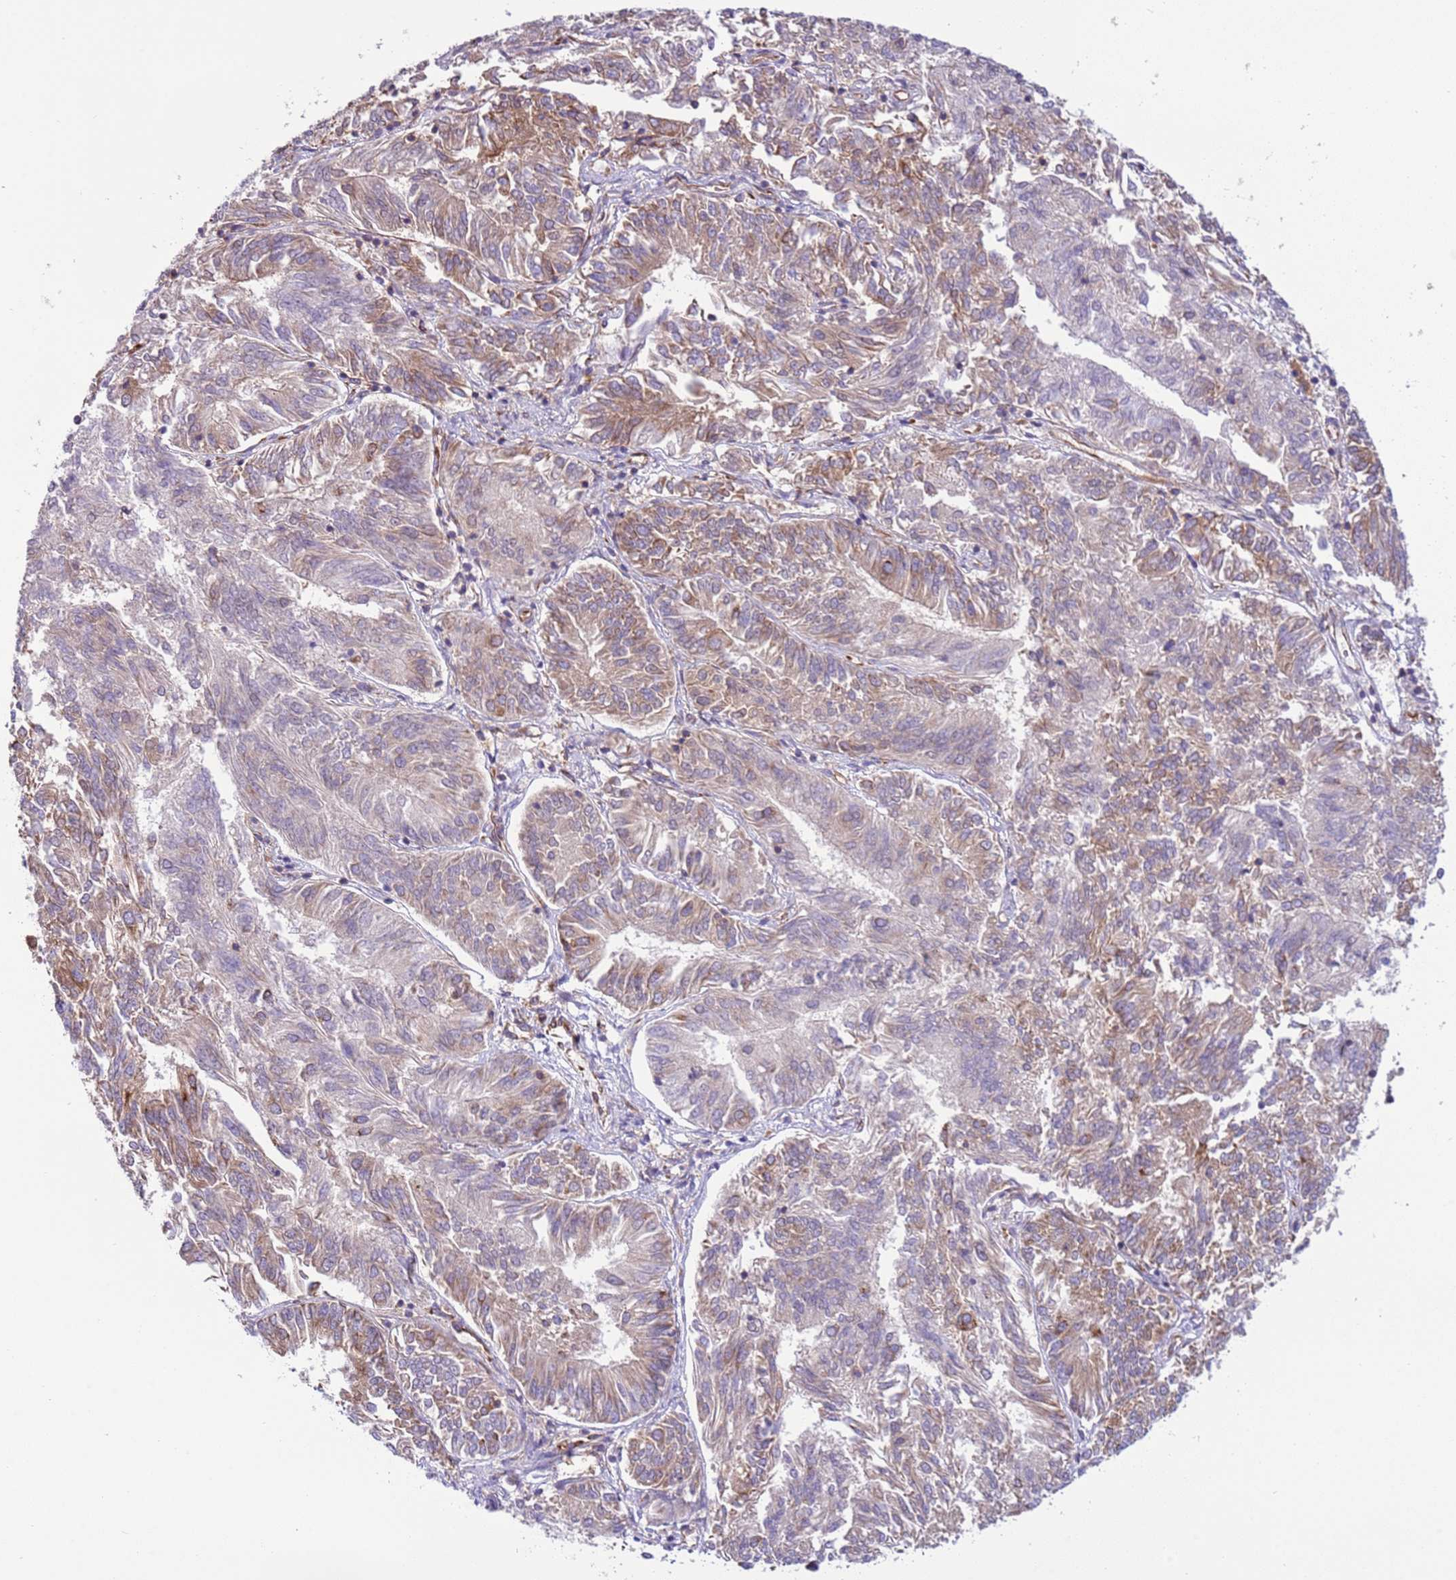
{"staining": {"intensity": "moderate", "quantity": "25%-75%", "location": "cytoplasmic/membranous"}, "tissue": "endometrial cancer", "cell_type": "Tumor cells", "image_type": "cancer", "snomed": [{"axis": "morphology", "description": "Adenocarcinoma, NOS"}, {"axis": "topography", "description": "Endometrium"}], "caption": "Endometrial cancer (adenocarcinoma) stained with a brown dye displays moderate cytoplasmic/membranous positive positivity in approximately 25%-75% of tumor cells.", "gene": "VARS1", "patient": {"sex": "female", "age": 58}}